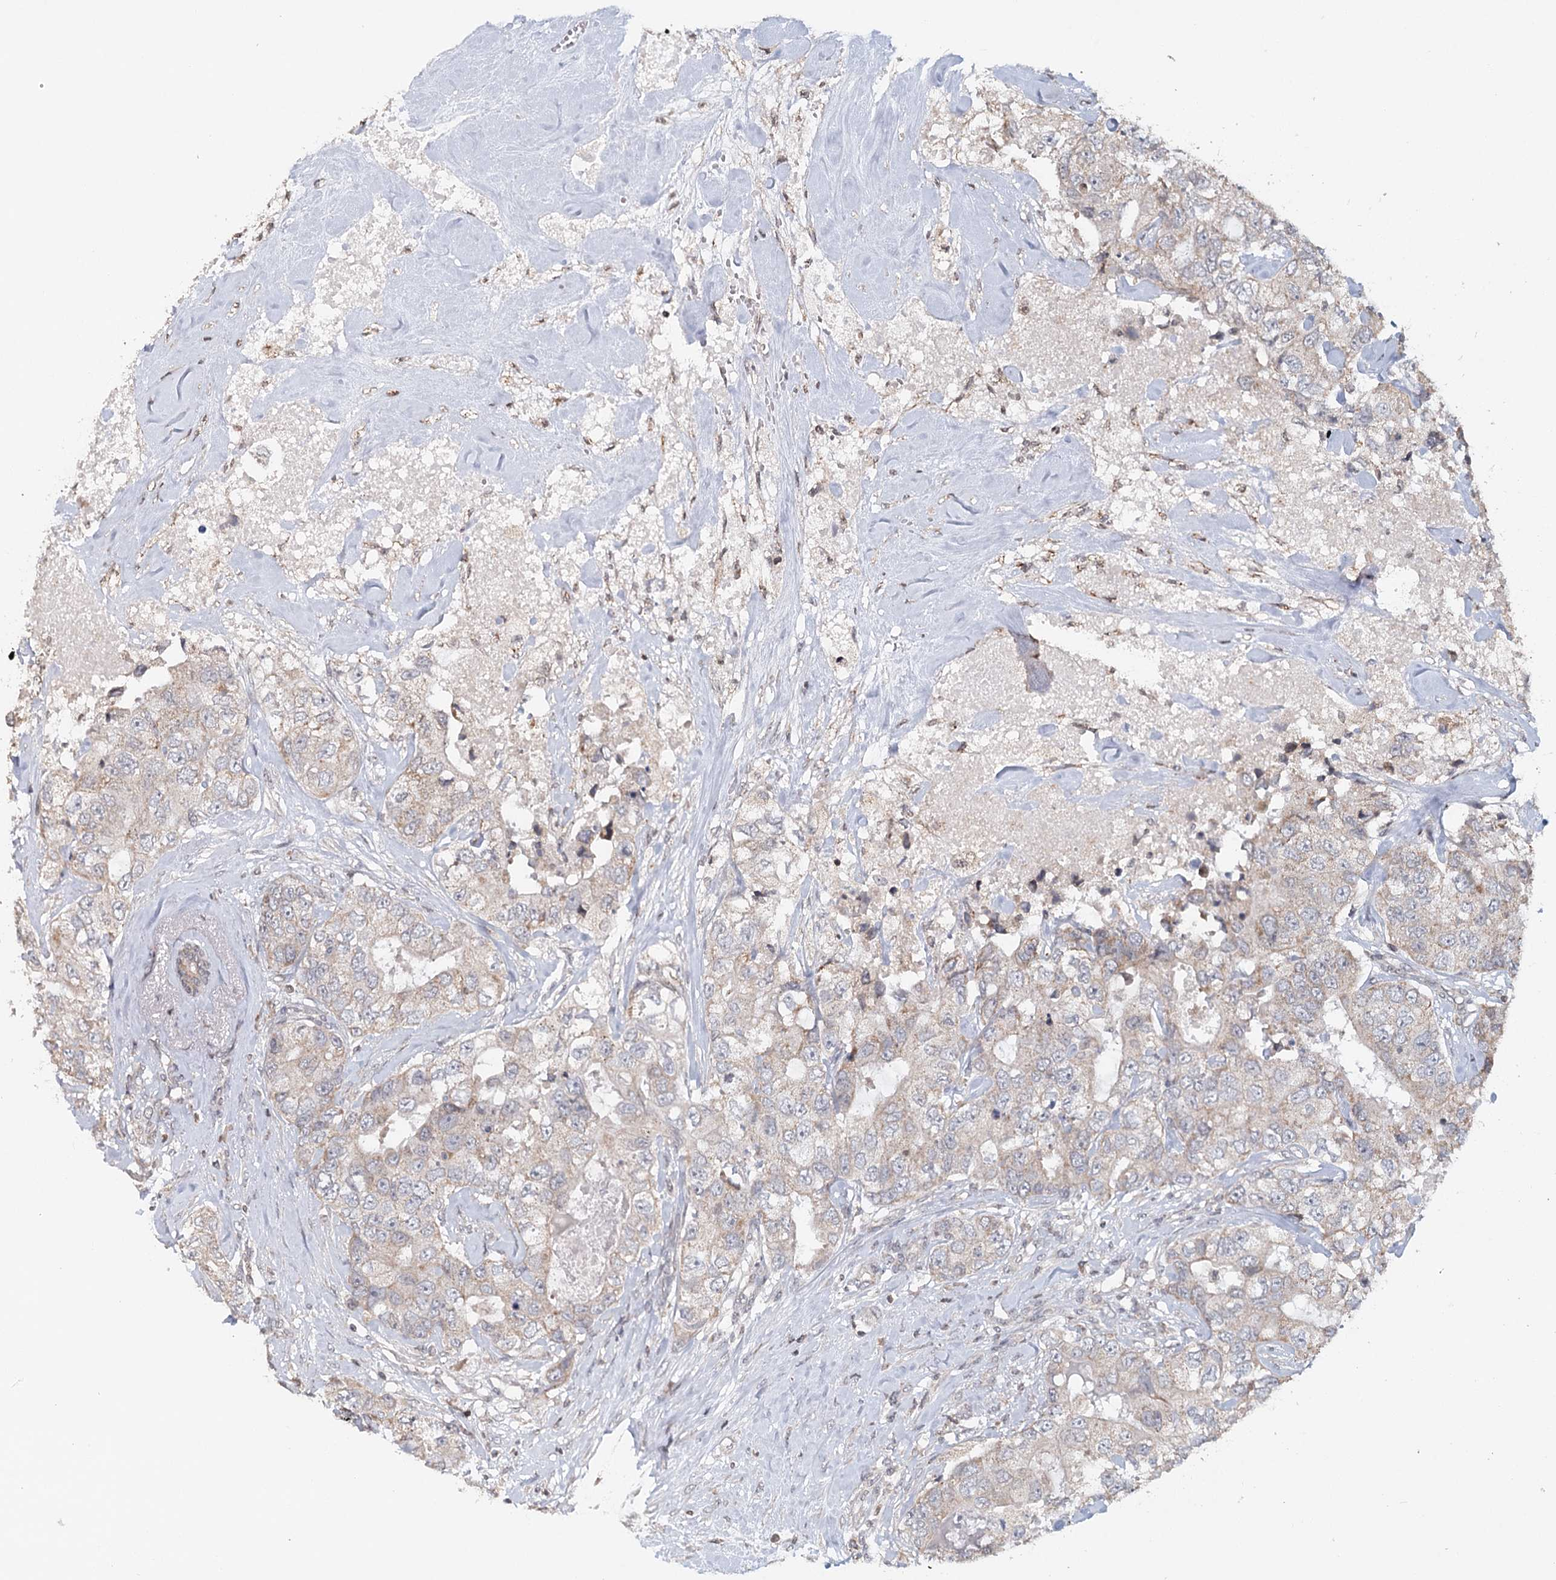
{"staining": {"intensity": "weak", "quantity": "25%-75%", "location": "cytoplasmic/membranous"}, "tissue": "breast cancer", "cell_type": "Tumor cells", "image_type": "cancer", "snomed": [{"axis": "morphology", "description": "Duct carcinoma"}, {"axis": "topography", "description": "Breast"}], "caption": "Breast invasive ductal carcinoma was stained to show a protein in brown. There is low levels of weak cytoplasmic/membranous staining in about 25%-75% of tumor cells. The staining is performed using DAB (3,3'-diaminobenzidine) brown chromogen to label protein expression. The nuclei are counter-stained blue using hematoxylin.", "gene": "ICOS", "patient": {"sex": "female", "age": 62}}